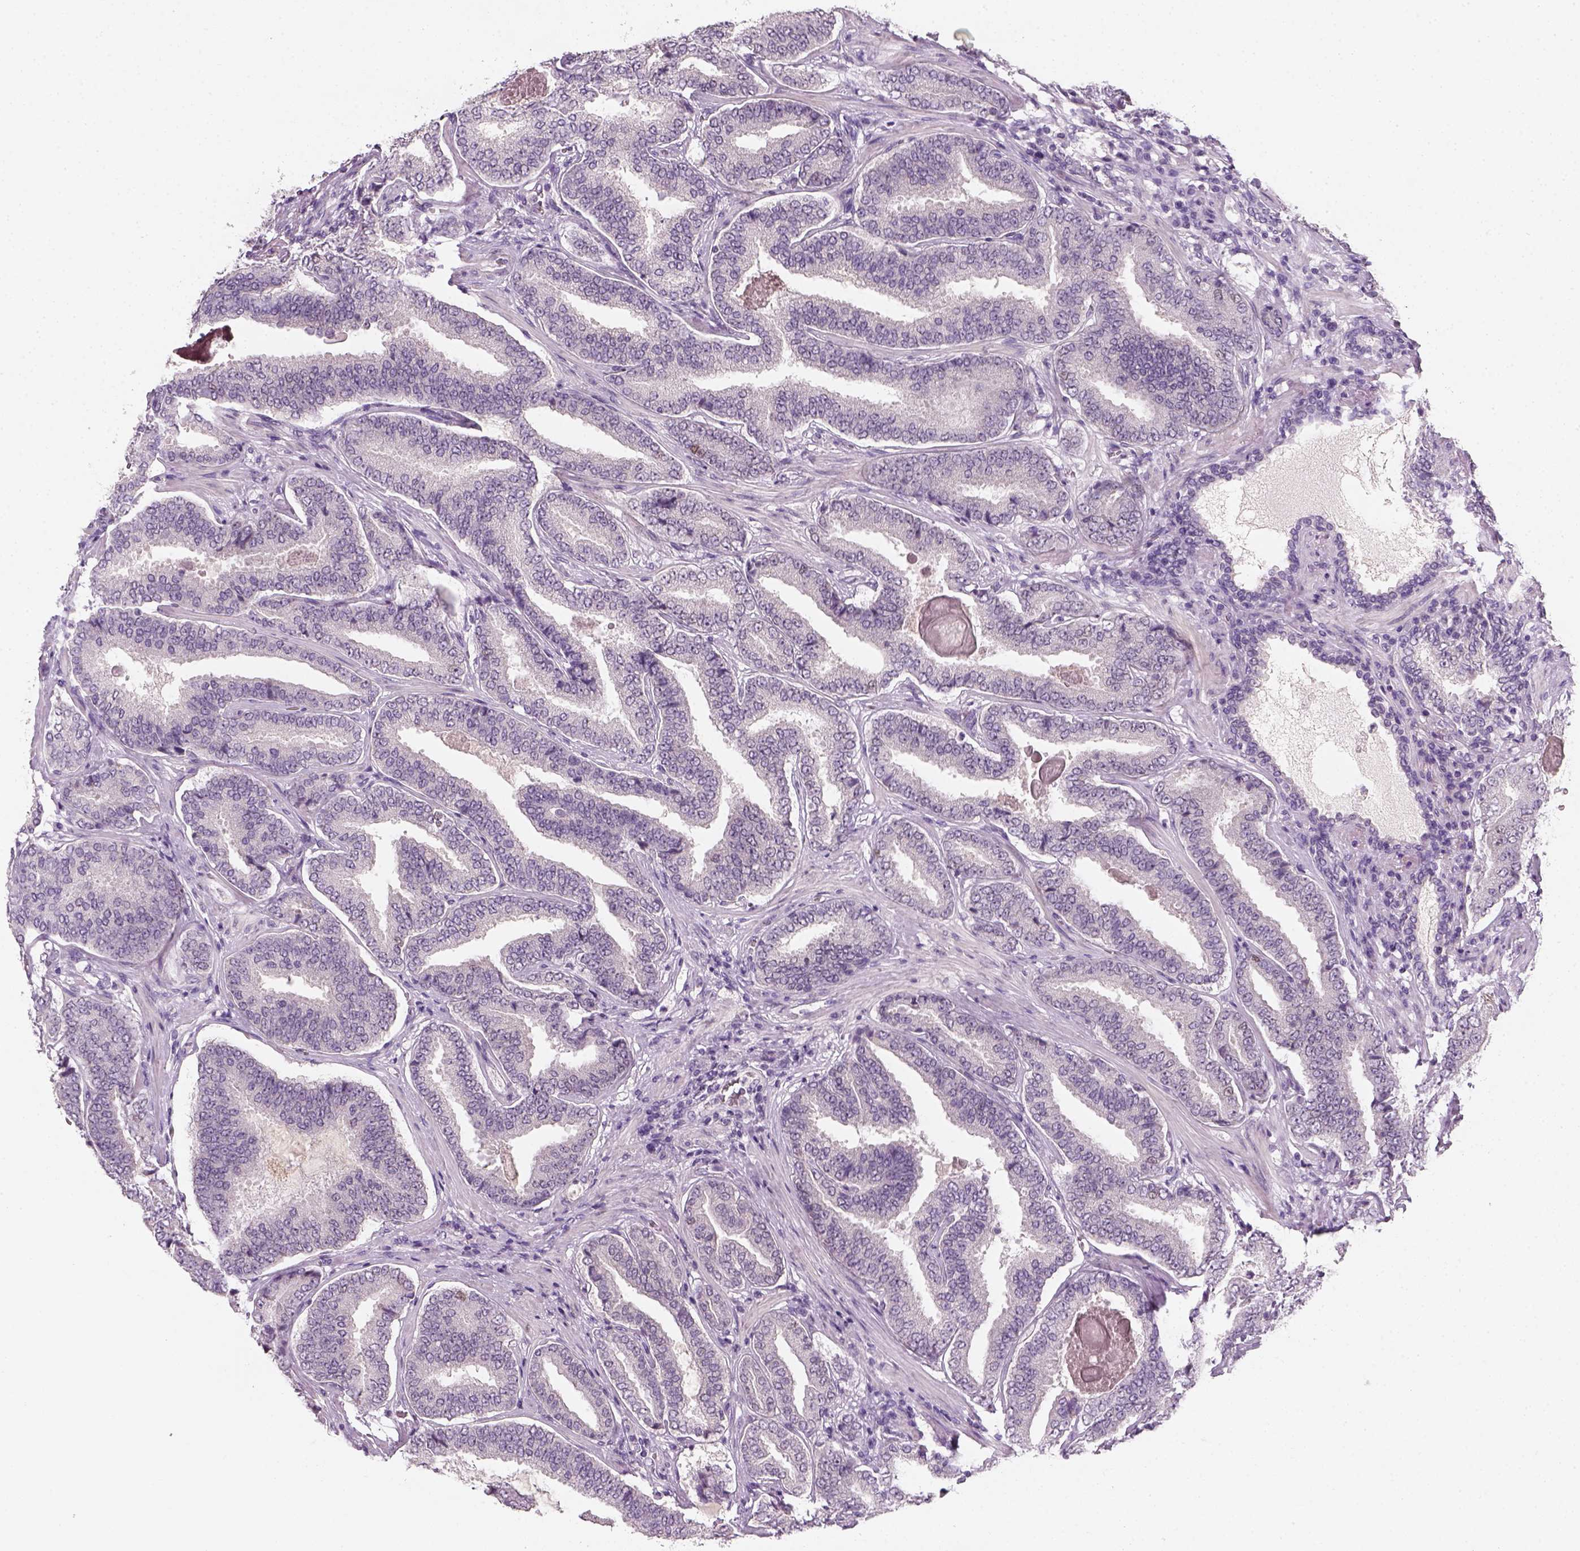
{"staining": {"intensity": "negative", "quantity": "none", "location": "none"}, "tissue": "prostate cancer", "cell_type": "Tumor cells", "image_type": "cancer", "snomed": [{"axis": "morphology", "description": "Adenocarcinoma, NOS"}, {"axis": "topography", "description": "Prostate"}], "caption": "Immunohistochemistry (IHC) of human adenocarcinoma (prostate) exhibits no expression in tumor cells.", "gene": "TP53", "patient": {"sex": "male", "age": 64}}